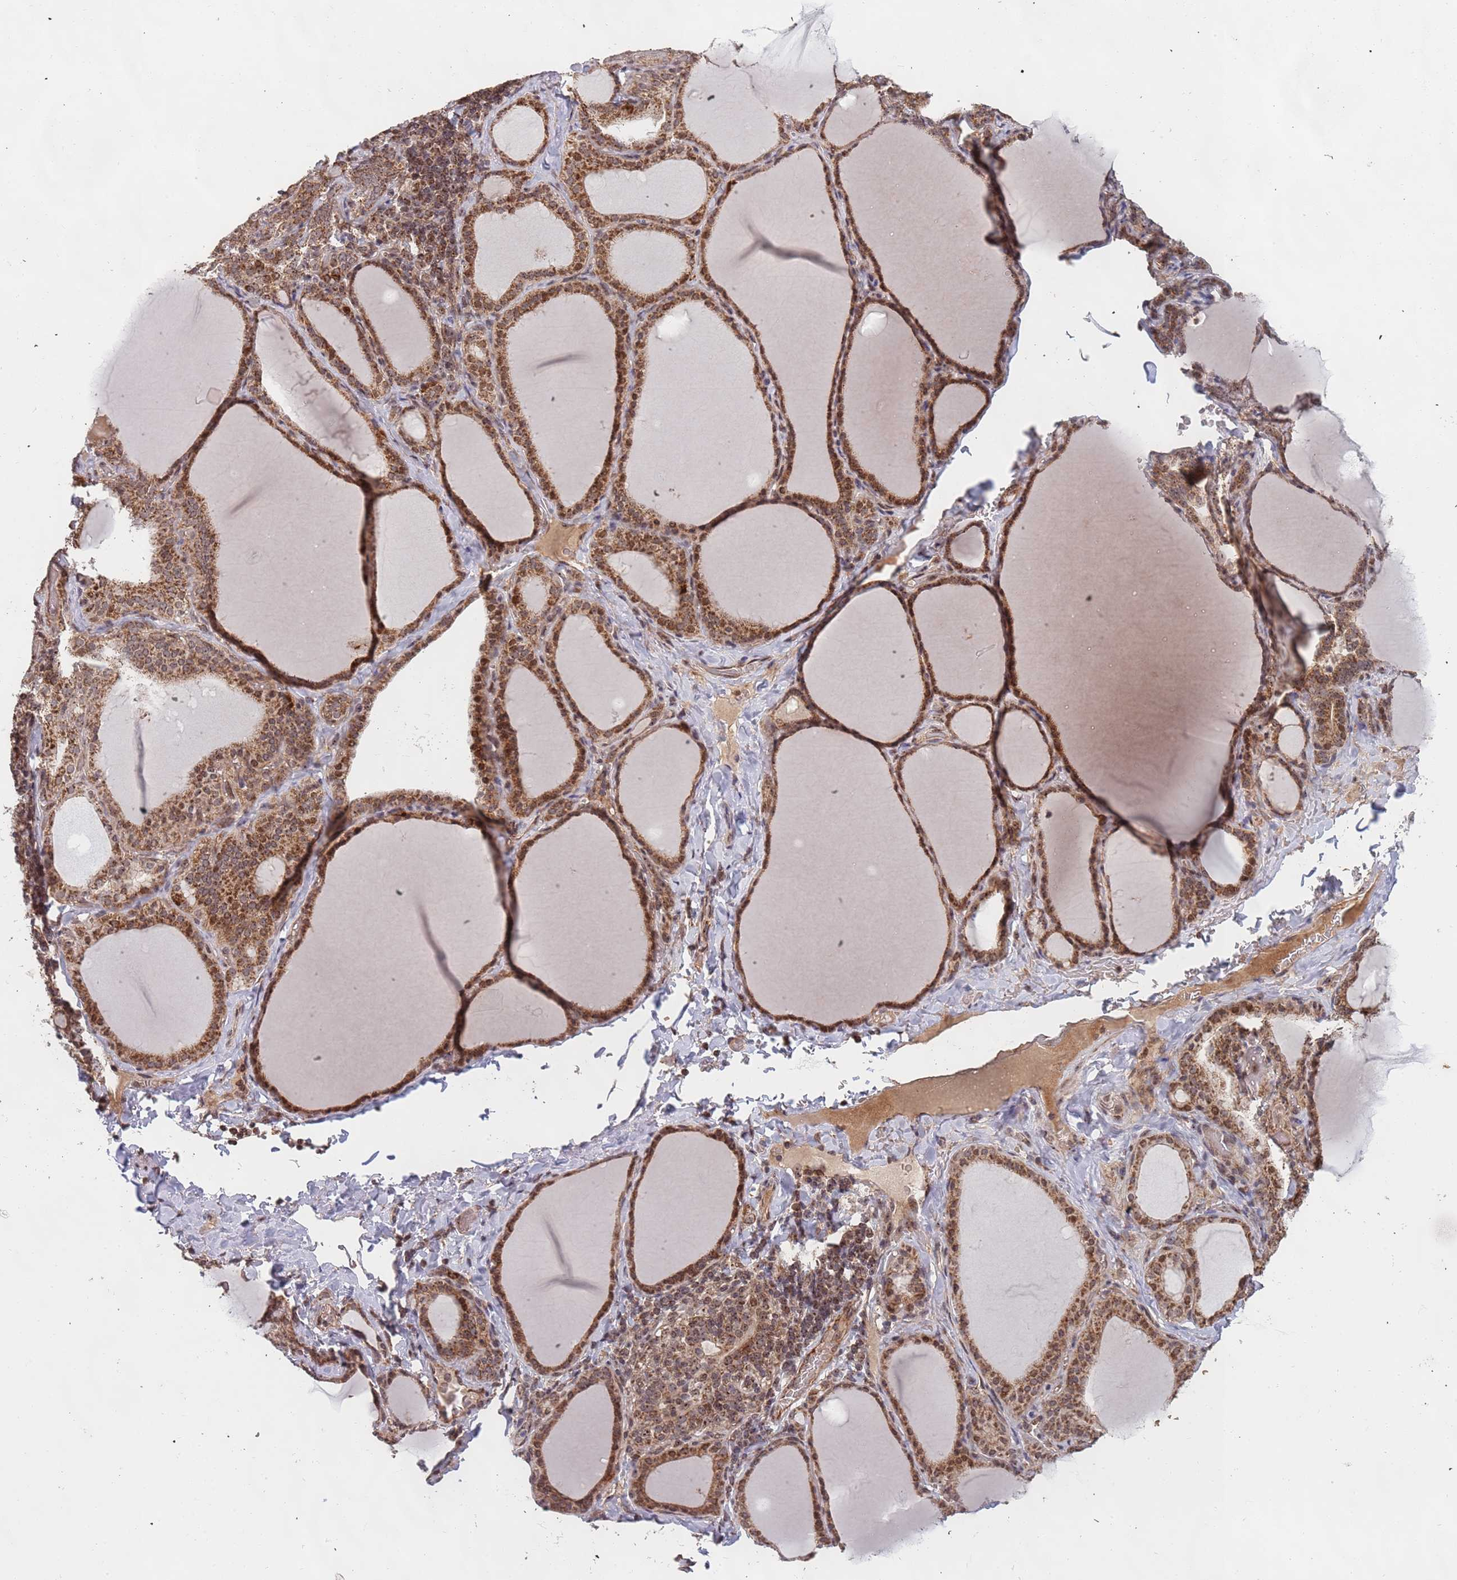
{"staining": {"intensity": "moderate", "quantity": ">75%", "location": "cytoplasmic/membranous,nuclear"}, "tissue": "thyroid gland", "cell_type": "Glandular cells", "image_type": "normal", "snomed": [{"axis": "morphology", "description": "Normal tissue, NOS"}, {"axis": "topography", "description": "Thyroid gland"}], "caption": "High-magnification brightfield microscopy of normal thyroid gland stained with DAB (brown) and counterstained with hematoxylin (blue). glandular cells exhibit moderate cytoplasmic/membranous,nuclear positivity is appreciated in about>75% of cells.", "gene": "DCHS1", "patient": {"sex": "female", "age": 39}}